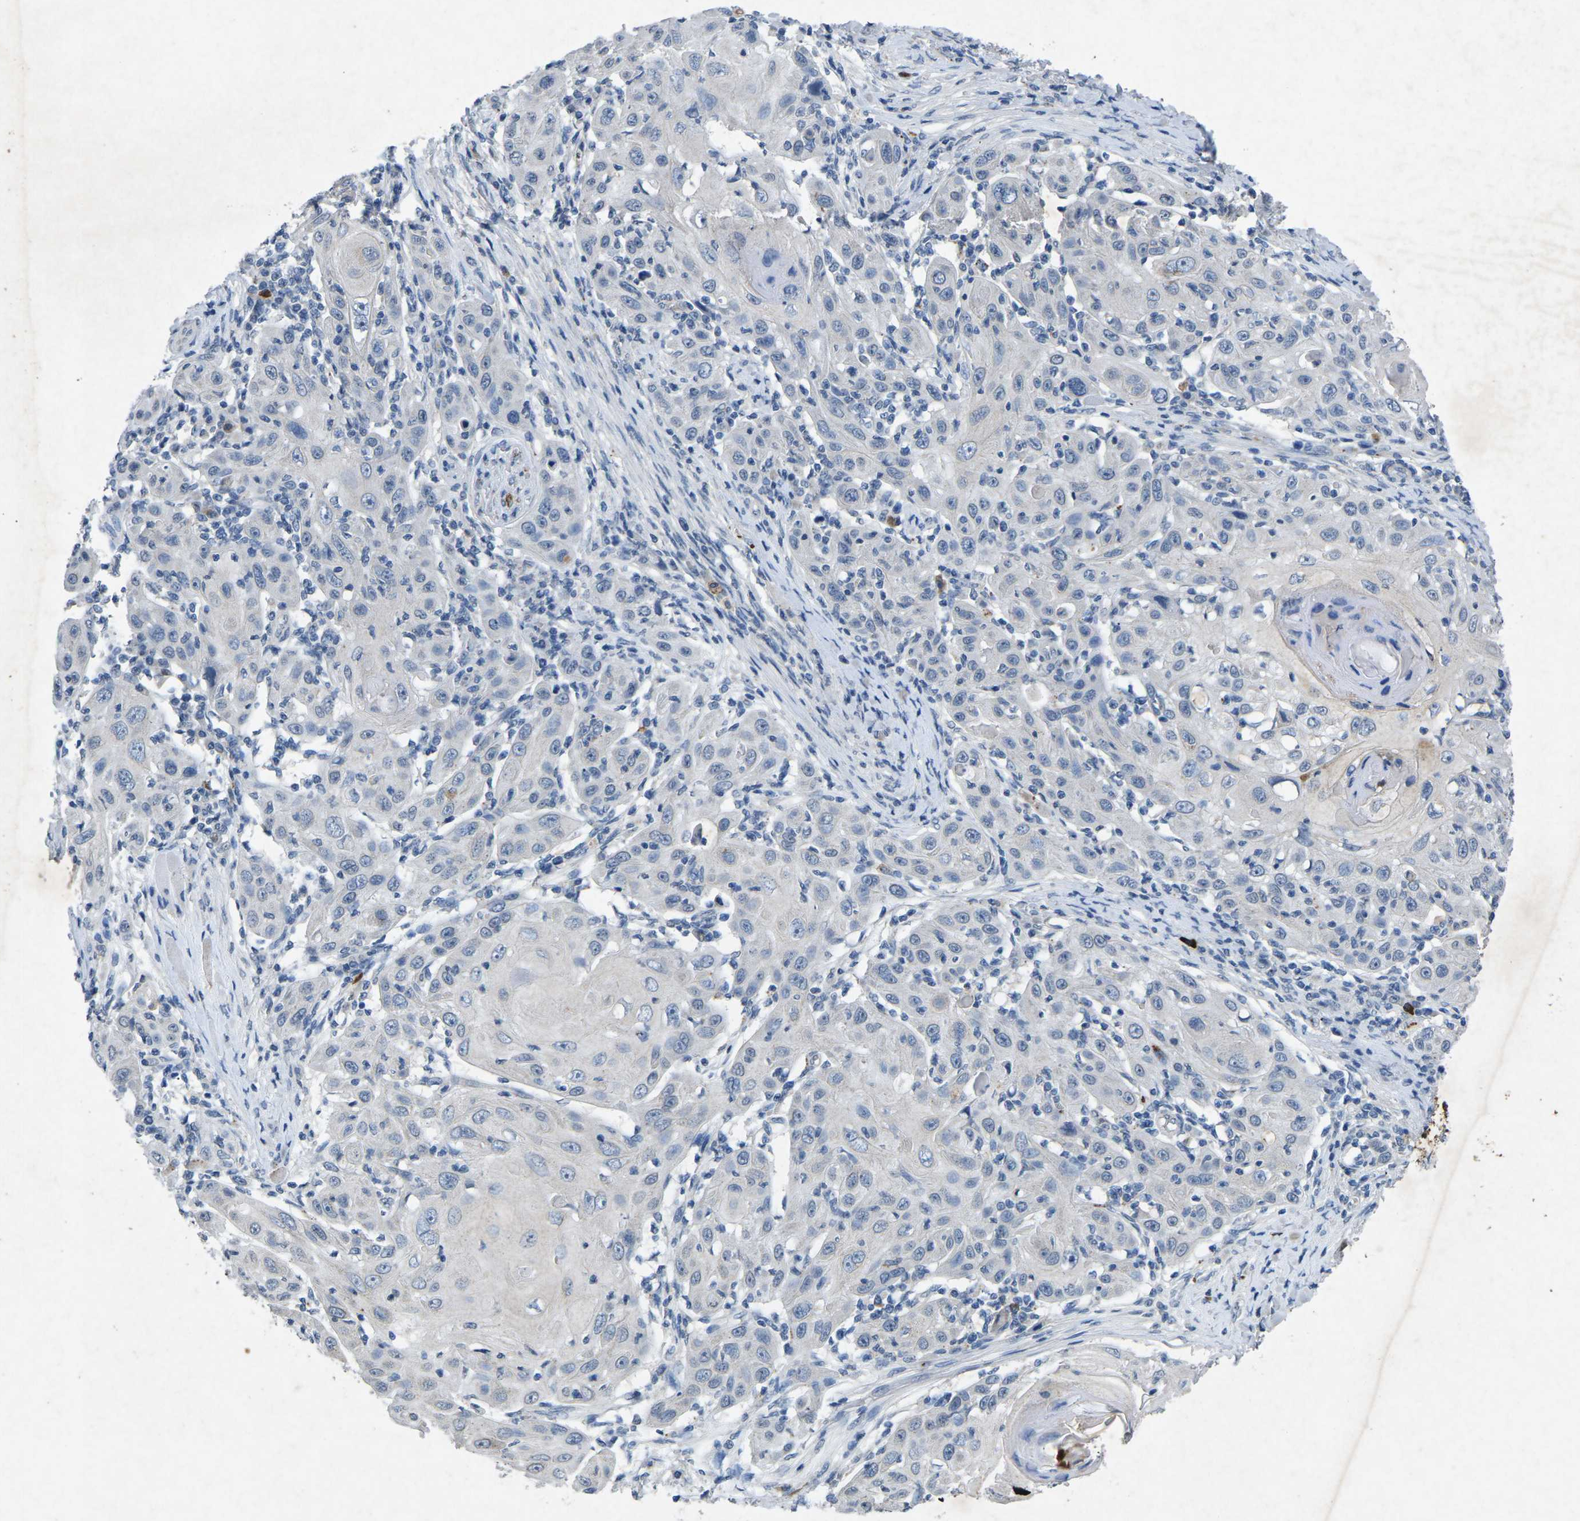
{"staining": {"intensity": "negative", "quantity": "none", "location": "none"}, "tissue": "skin cancer", "cell_type": "Tumor cells", "image_type": "cancer", "snomed": [{"axis": "morphology", "description": "Squamous cell carcinoma, NOS"}, {"axis": "topography", "description": "Skin"}], "caption": "A histopathology image of skin cancer stained for a protein shows no brown staining in tumor cells.", "gene": "PLG", "patient": {"sex": "female", "age": 88}}